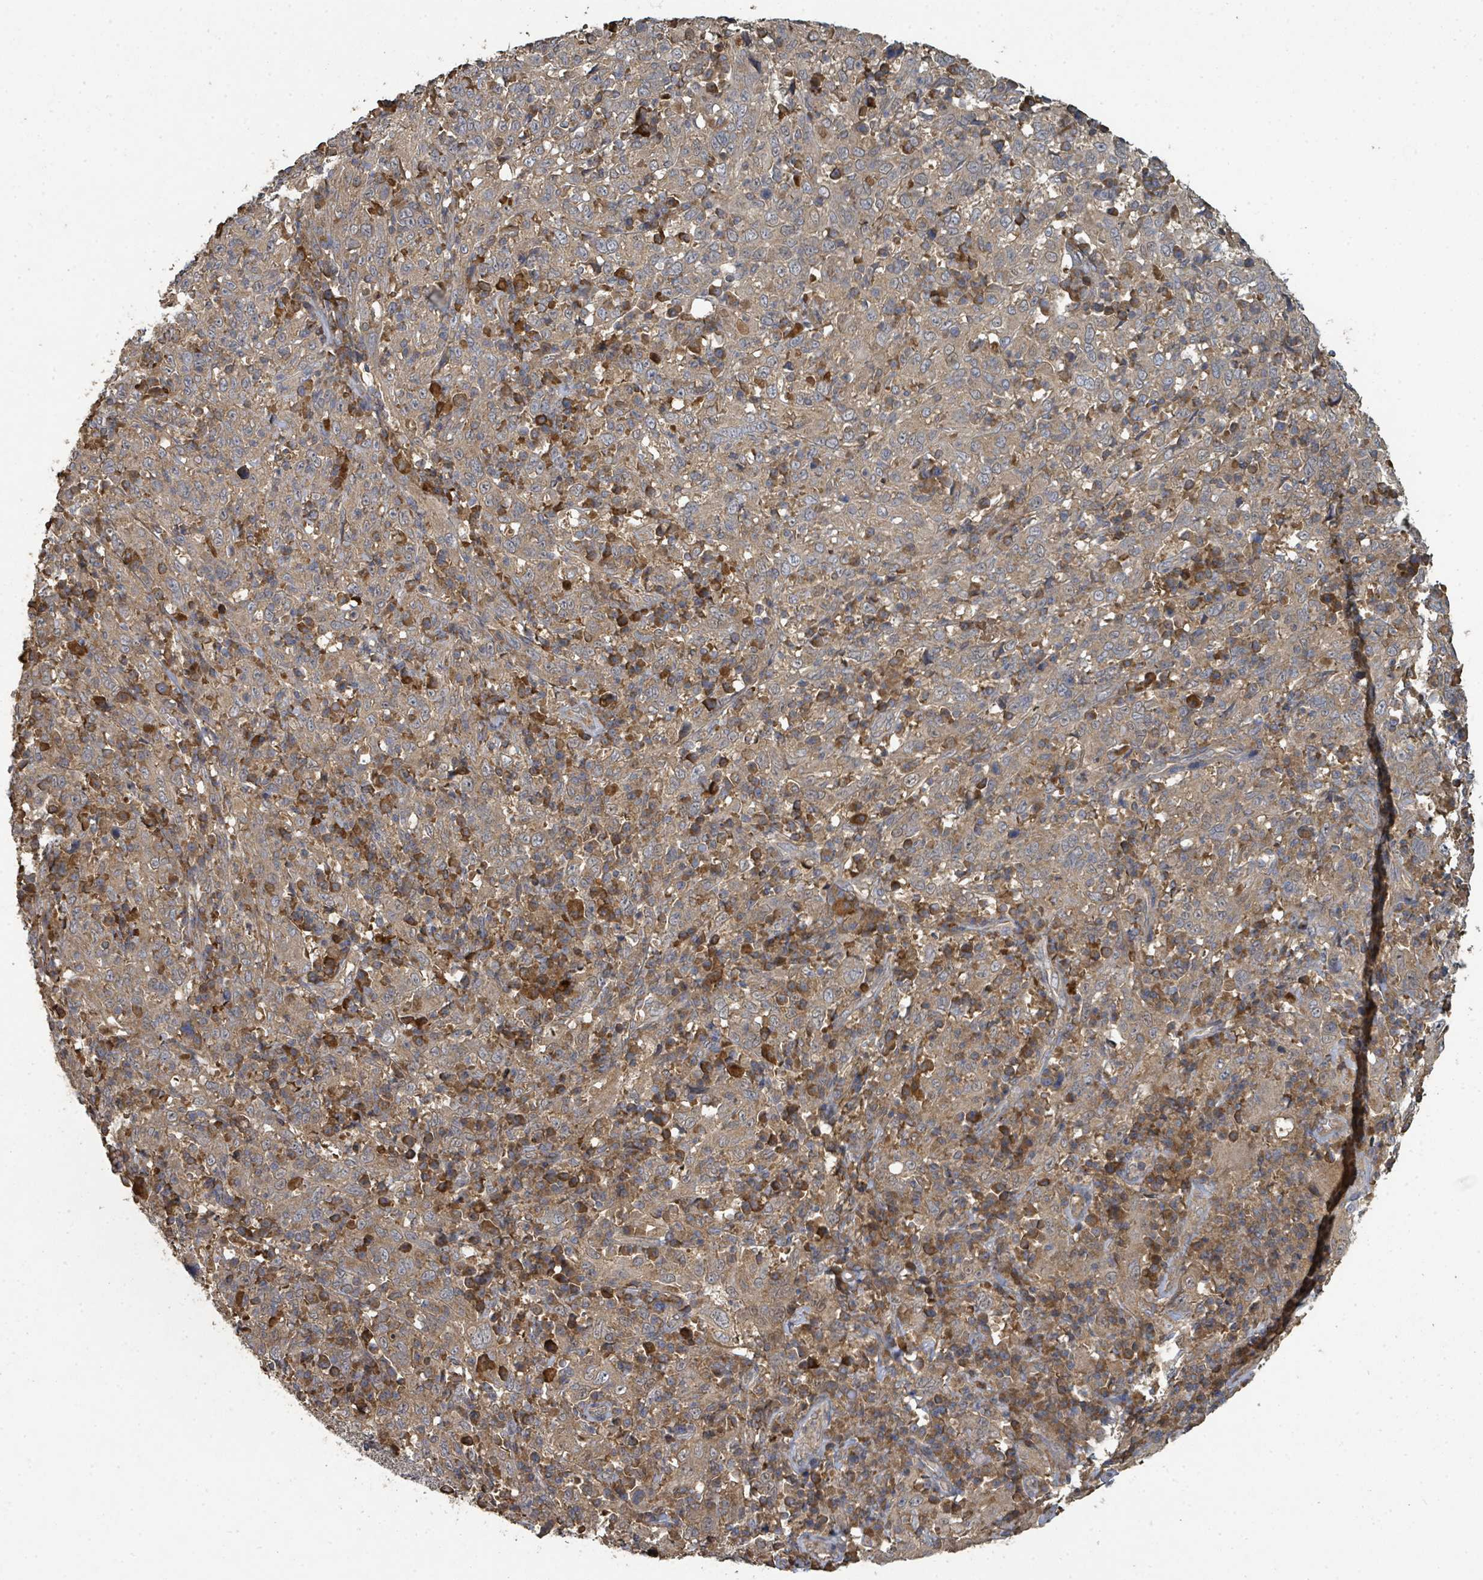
{"staining": {"intensity": "moderate", "quantity": ">75%", "location": "cytoplasmic/membranous"}, "tissue": "cervical cancer", "cell_type": "Tumor cells", "image_type": "cancer", "snomed": [{"axis": "morphology", "description": "Squamous cell carcinoma, NOS"}, {"axis": "topography", "description": "Cervix"}], "caption": "Moderate cytoplasmic/membranous expression for a protein is seen in approximately >75% of tumor cells of cervical squamous cell carcinoma using IHC.", "gene": "WDFY1", "patient": {"sex": "female", "age": 46}}